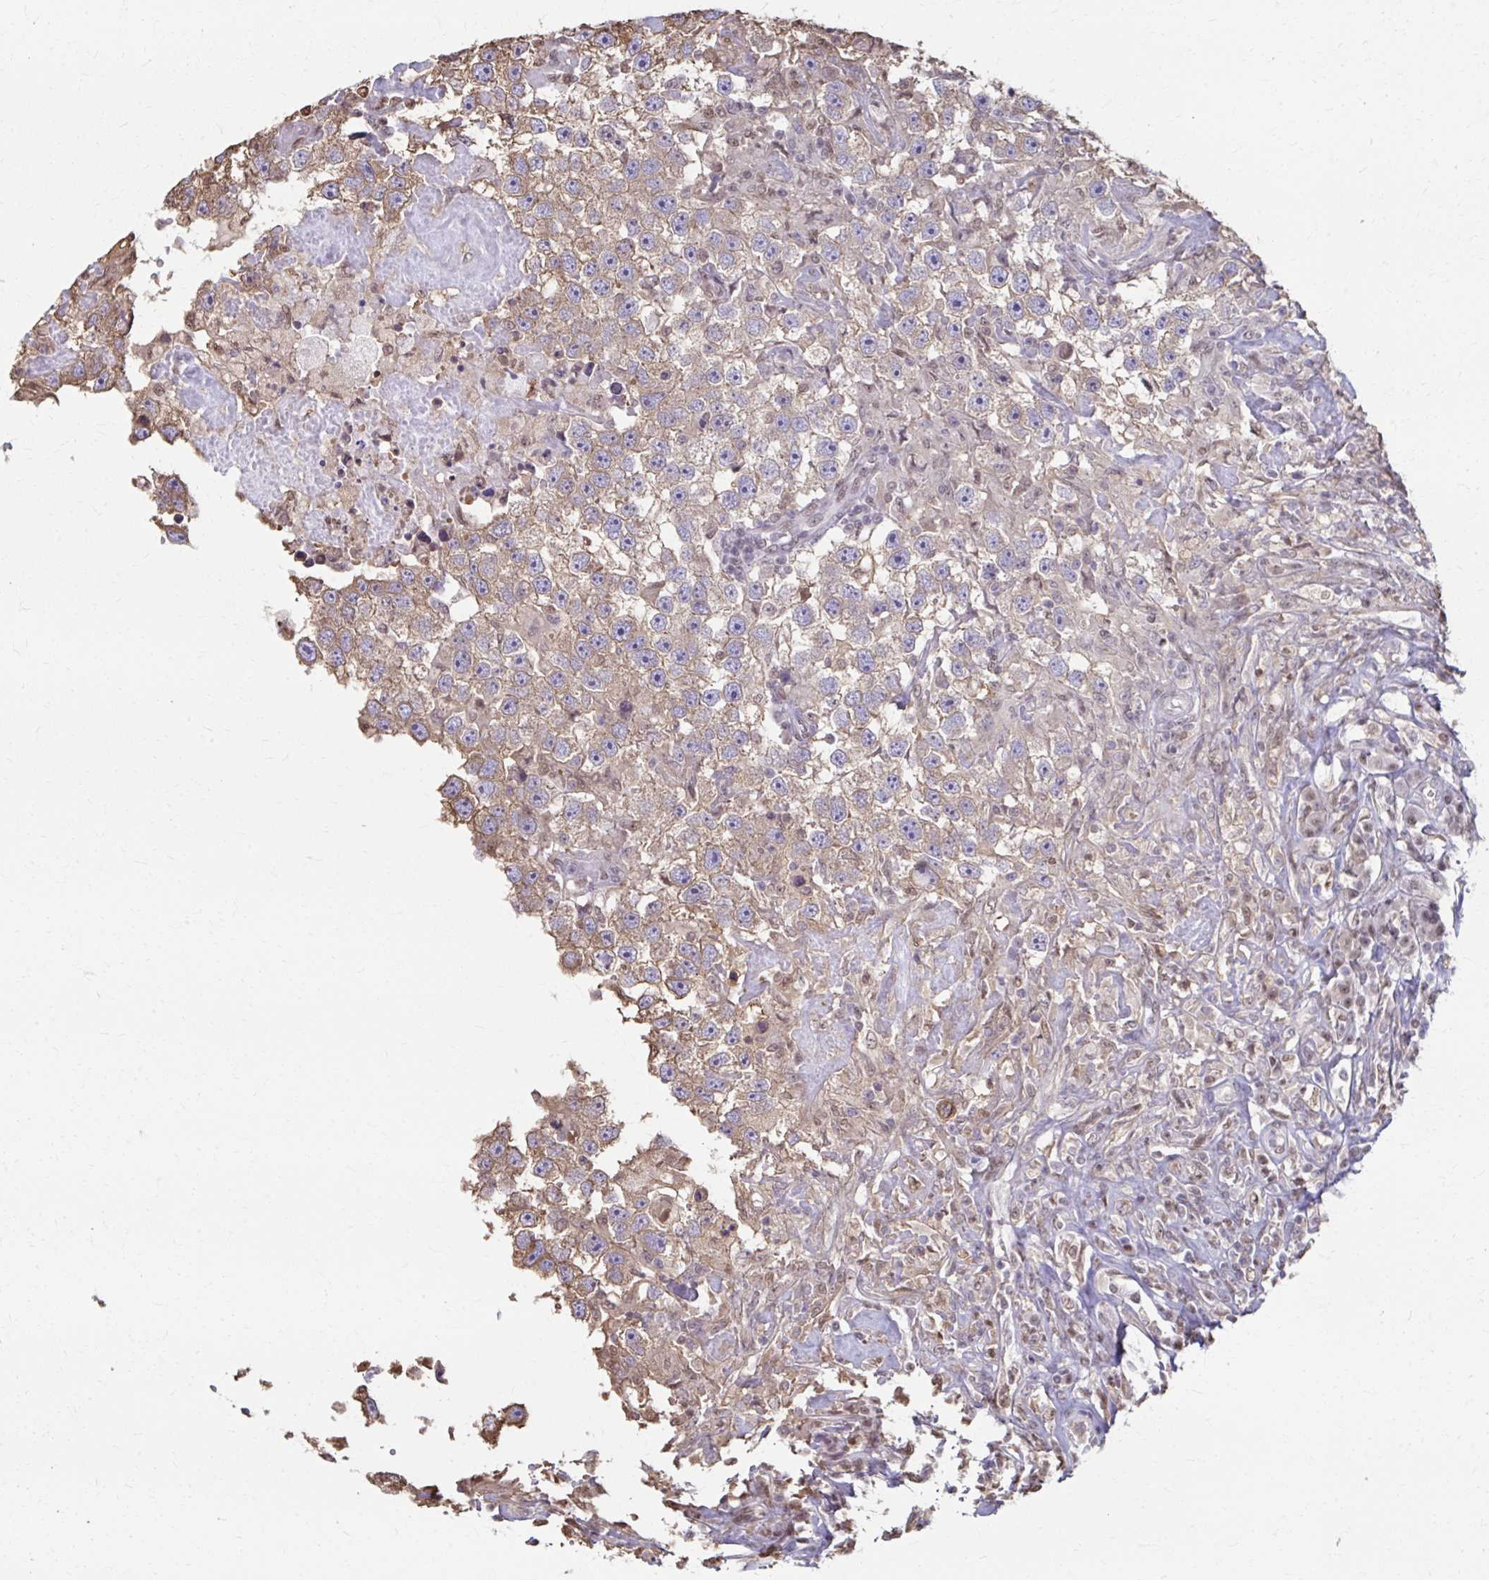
{"staining": {"intensity": "weak", "quantity": "25%-75%", "location": "cytoplasmic/membranous"}, "tissue": "testis cancer", "cell_type": "Tumor cells", "image_type": "cancer", "snomed": [{"axis": "morphology", "description": "Carcinoma, Embryonal, NOS"}, {"axis": "topography", "description": "Testis"}], "caption": "This is an image of IHC staining of testis embryonal carcinoma, which shows weak expression in the cytoplasmic/membranous of tumor cells.", "gene": "ING4", "patient": {"sex": "male", "age": 83}}